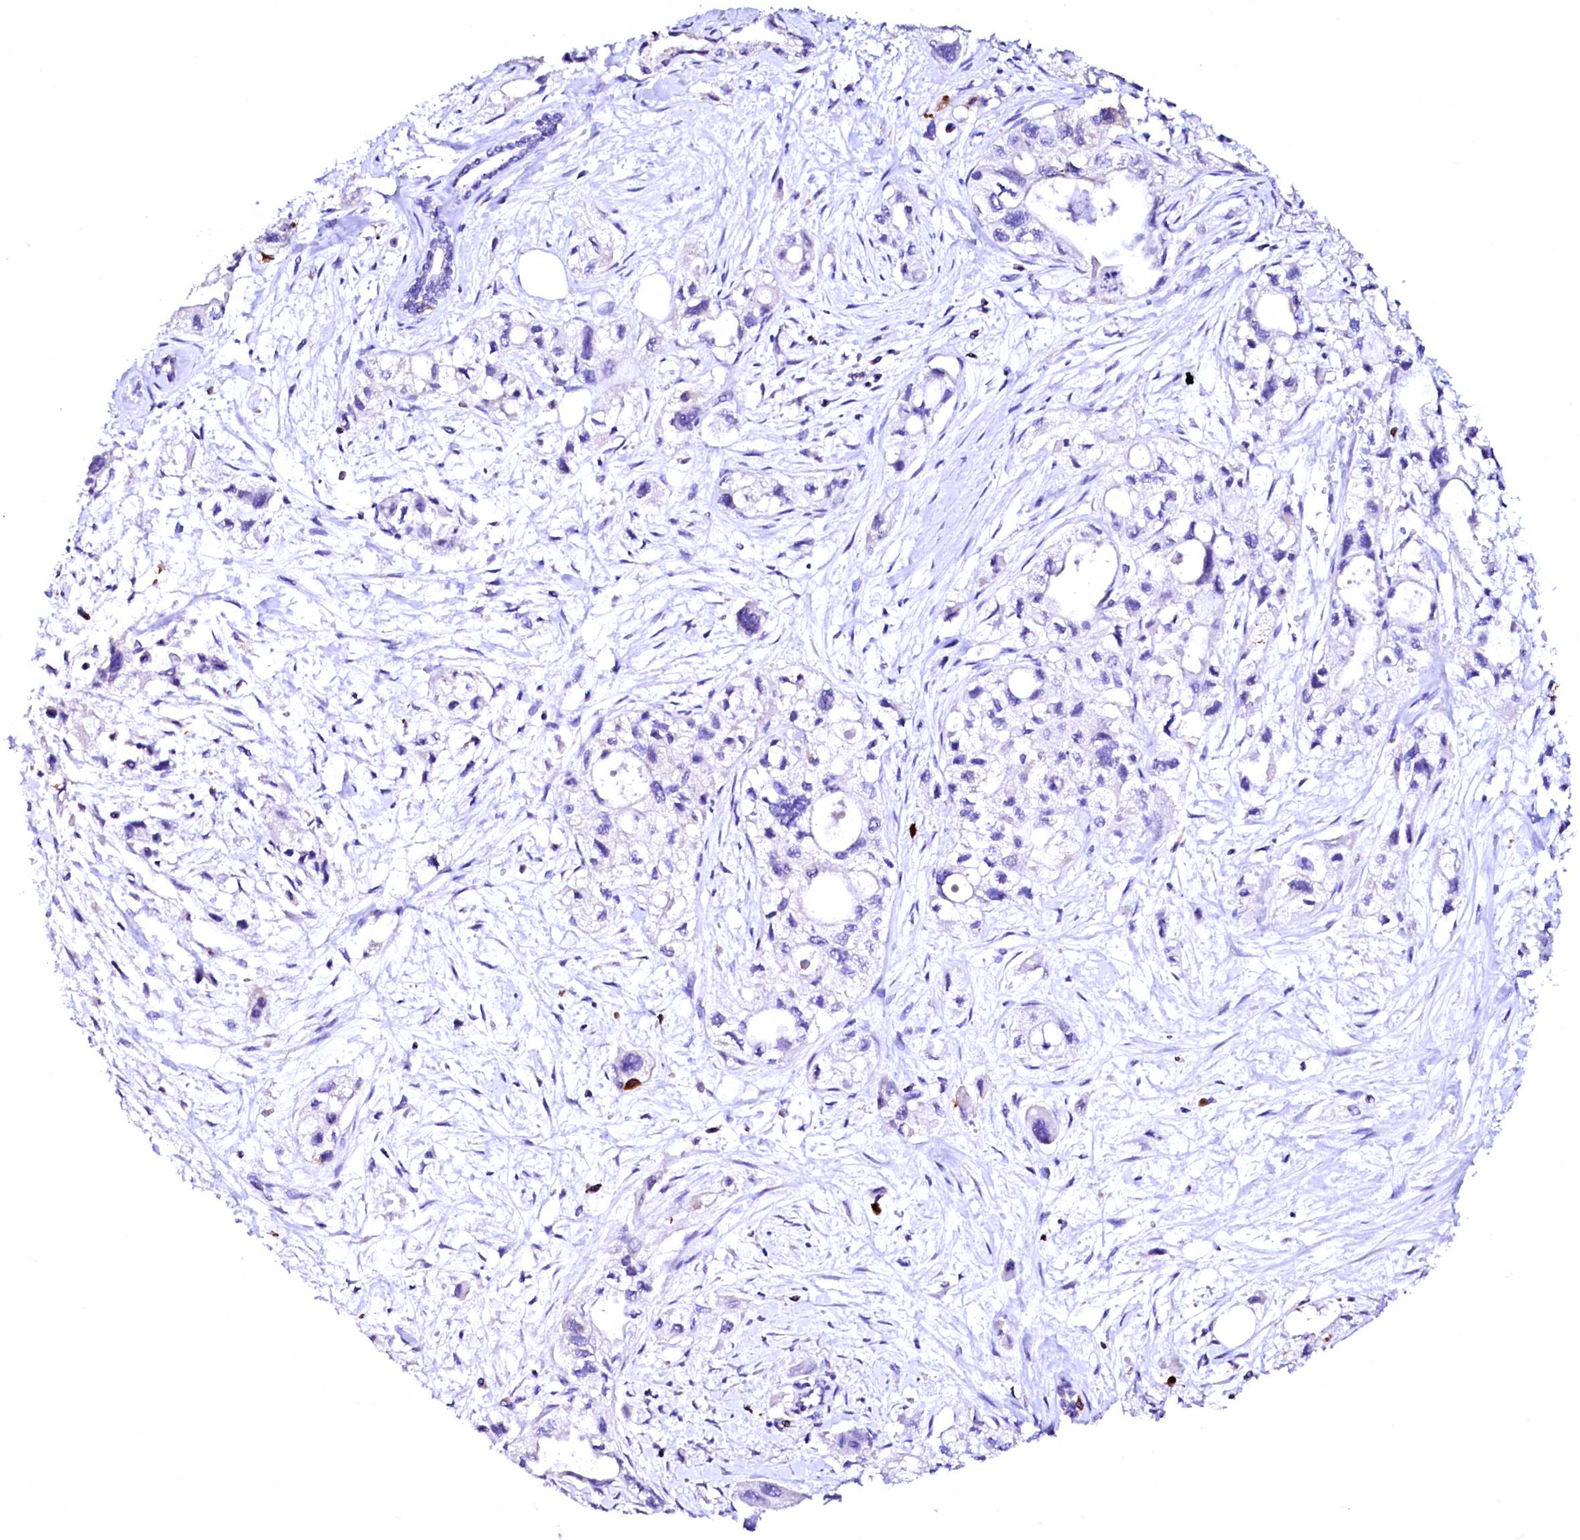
{"staining": {"intensity": "negative", "quantity": "none", "location": "none"}, "tissue": "pancreatic cancer", "cell_type": "Tumor cells", "image_type": "cancer", "snomed": [{"axis": "morphology", "description": "Adenocarcinoma, NOS"}, {"axis": "topography", "description": "Pancreas"}], "caption": "Immunohistochemical staining of human pancreatic adenocarcinoma displays no significant expression in tumor cells.", "gene": "RAB27A", "patient": {"sex": "male", "age": 75}}